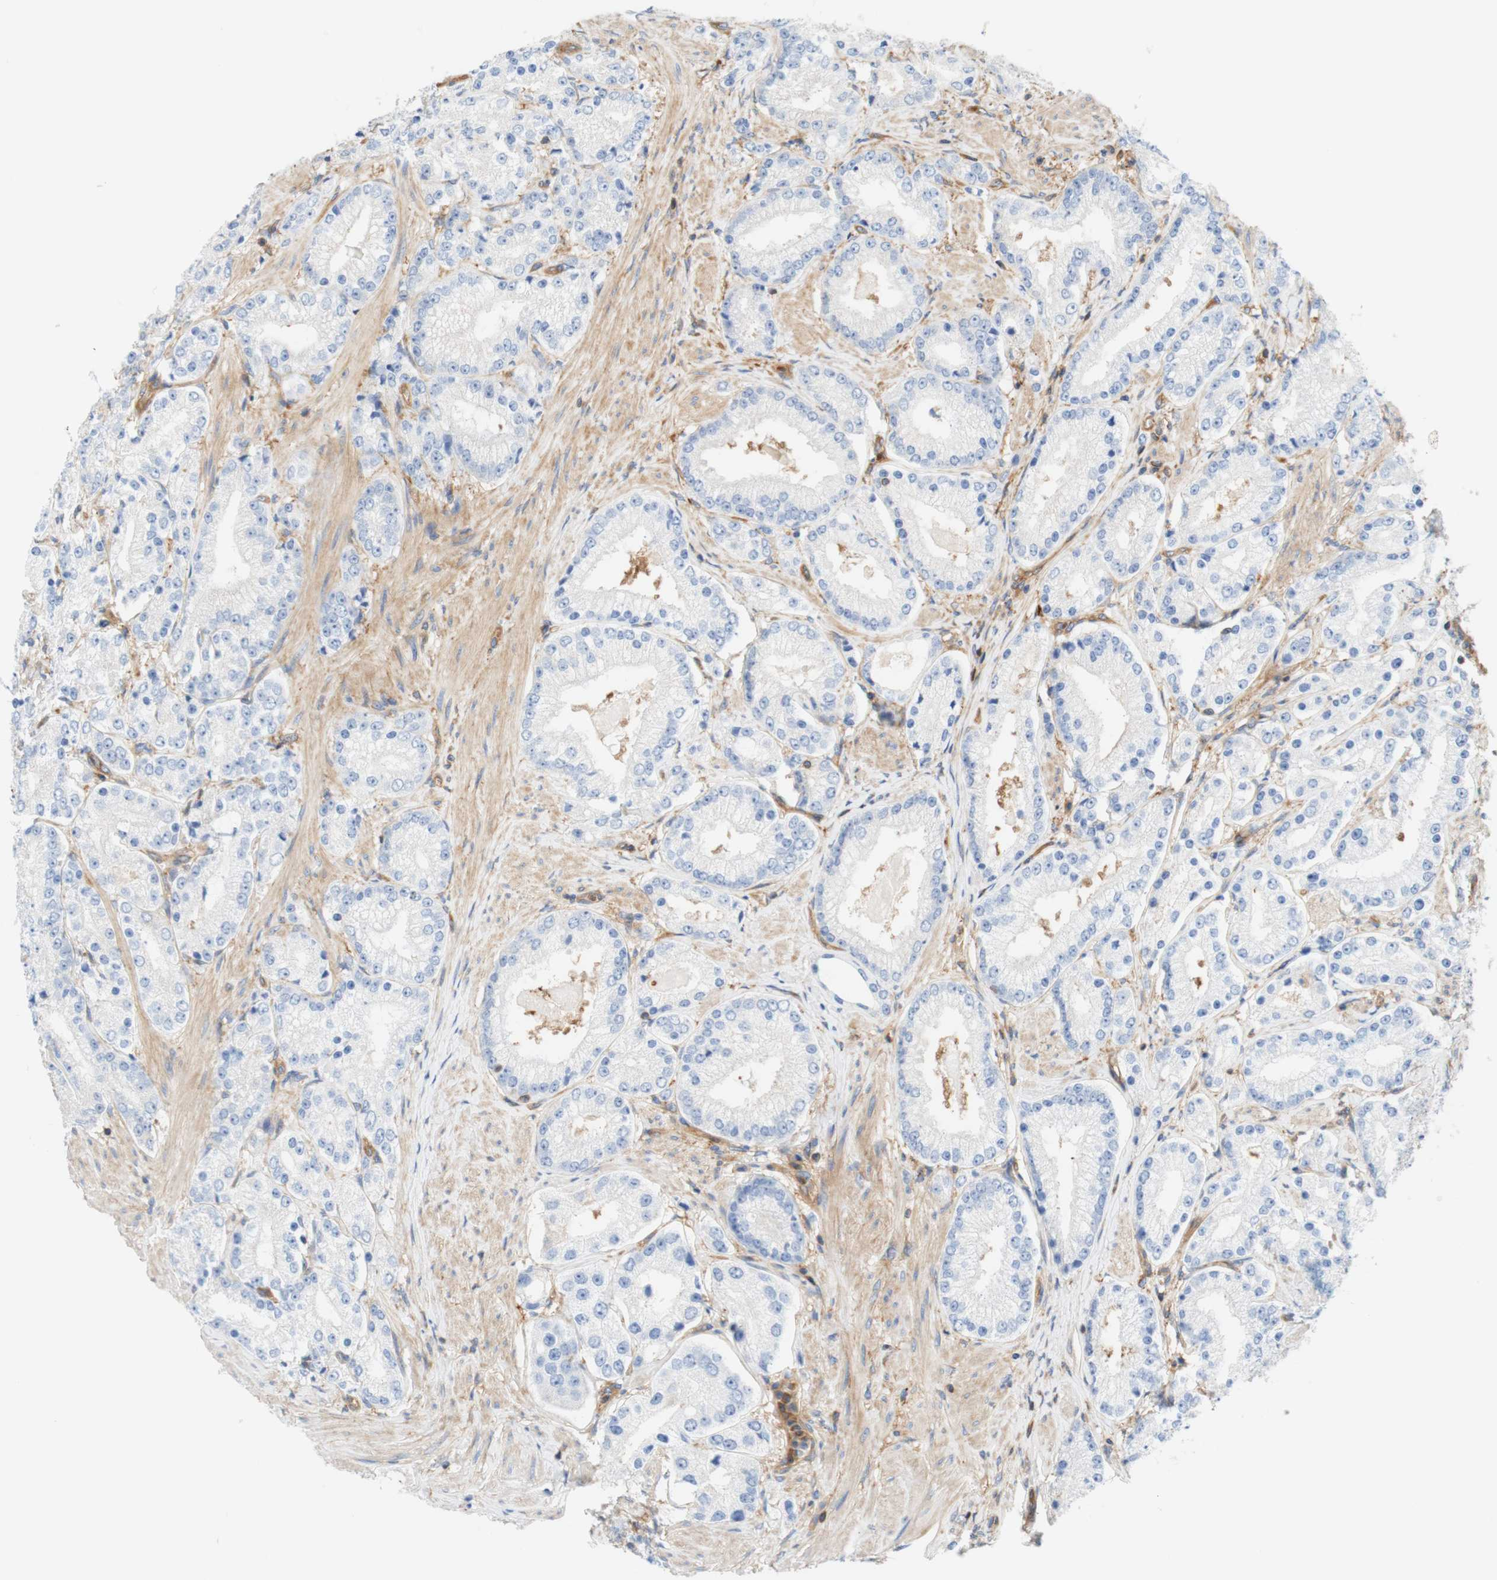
{"staining": {"intensity": "weak", "quantity": "<25%", "location": "cytoplasmic/membranous"}, "tissue": "prostate cancer", "cell_type": "Tumor cells", "image_type": "cancer", "snomed": [{"axis": "morphology", "description": "Adenocarcinoma, Low grade"}, {"axis": "topography", "description": "Prostate"}], "caption": "High power microscopy photomicrograph of an IHC image of adenocarcinoma (low-grade) (prostate), revealing no significant staining in tumor cells. (Brightfield microscopy of DAB IHC at high magnification).", "gene": "STOM", "patient": {"sex": "male", "age": 63}}